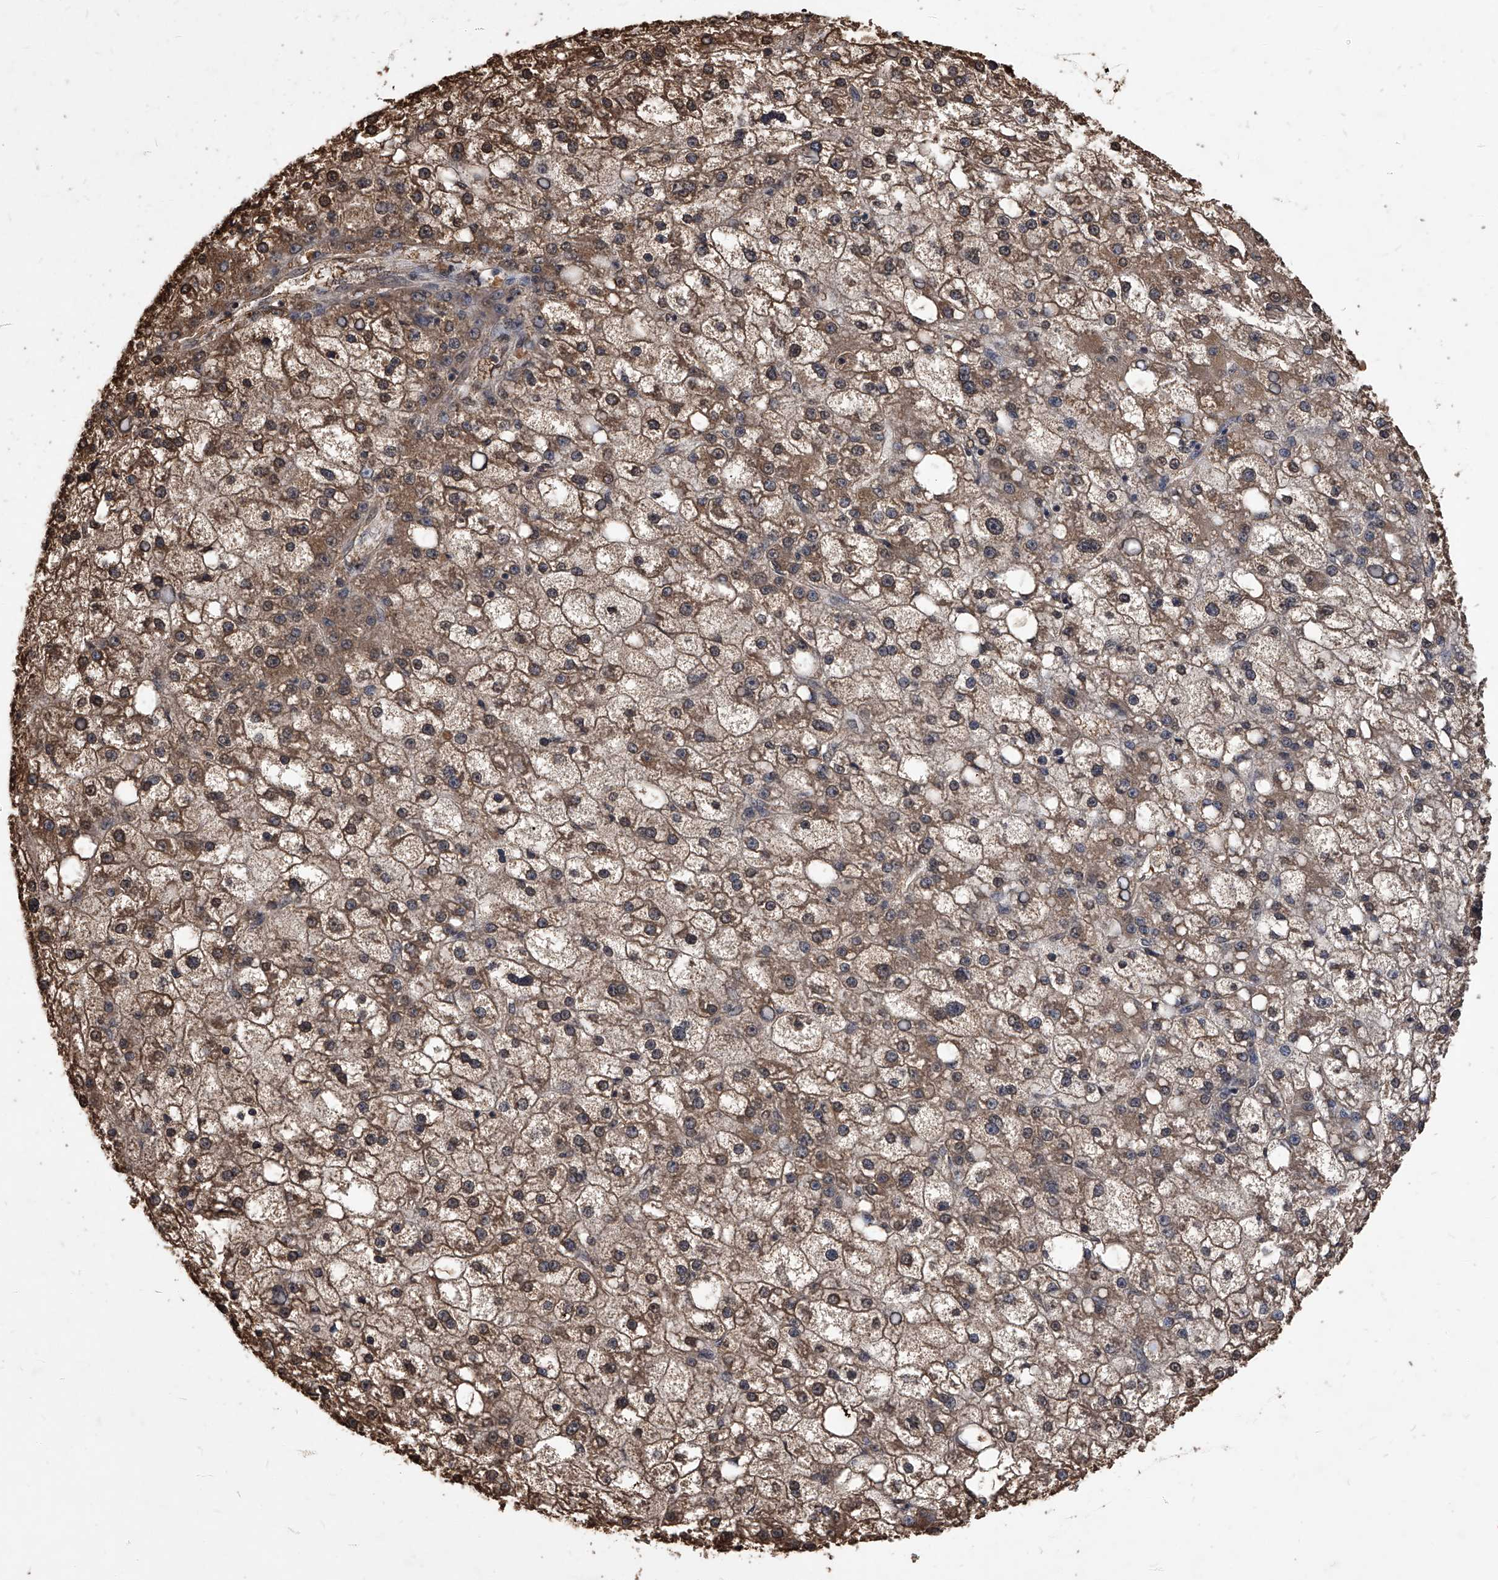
{"staining": {"intensity": "moderate", "quantity": ">75%", "location": "cytoplasmic/membranous"}, "tissue": "liver cancer", "cell_type": "Tumor cells", "image_type": "cancer", "snomed": [{"axis": "morphology", "description": "Carcinoma, Hepatocellular, NOS"}, {"axis": "topography", "description": "Liver"}], "caption": "High-magnification brightfield microscopy of liver cancer stained with DAB (3,3'-diaminobenzidine) (brown) and counterstained with hematoxylin (blue). tumor cells exhibit moderate cytoplasmic/membranous positivity is seen in about>75% of cells. The staining was performed using DAB (3,3'-diaminobenzidine), with brown indicating positive protein expression. Nuclei are stained blue with hematoxylin.", "gene": "FBXL4", "patient": {"sex": "male", "age": 67}}